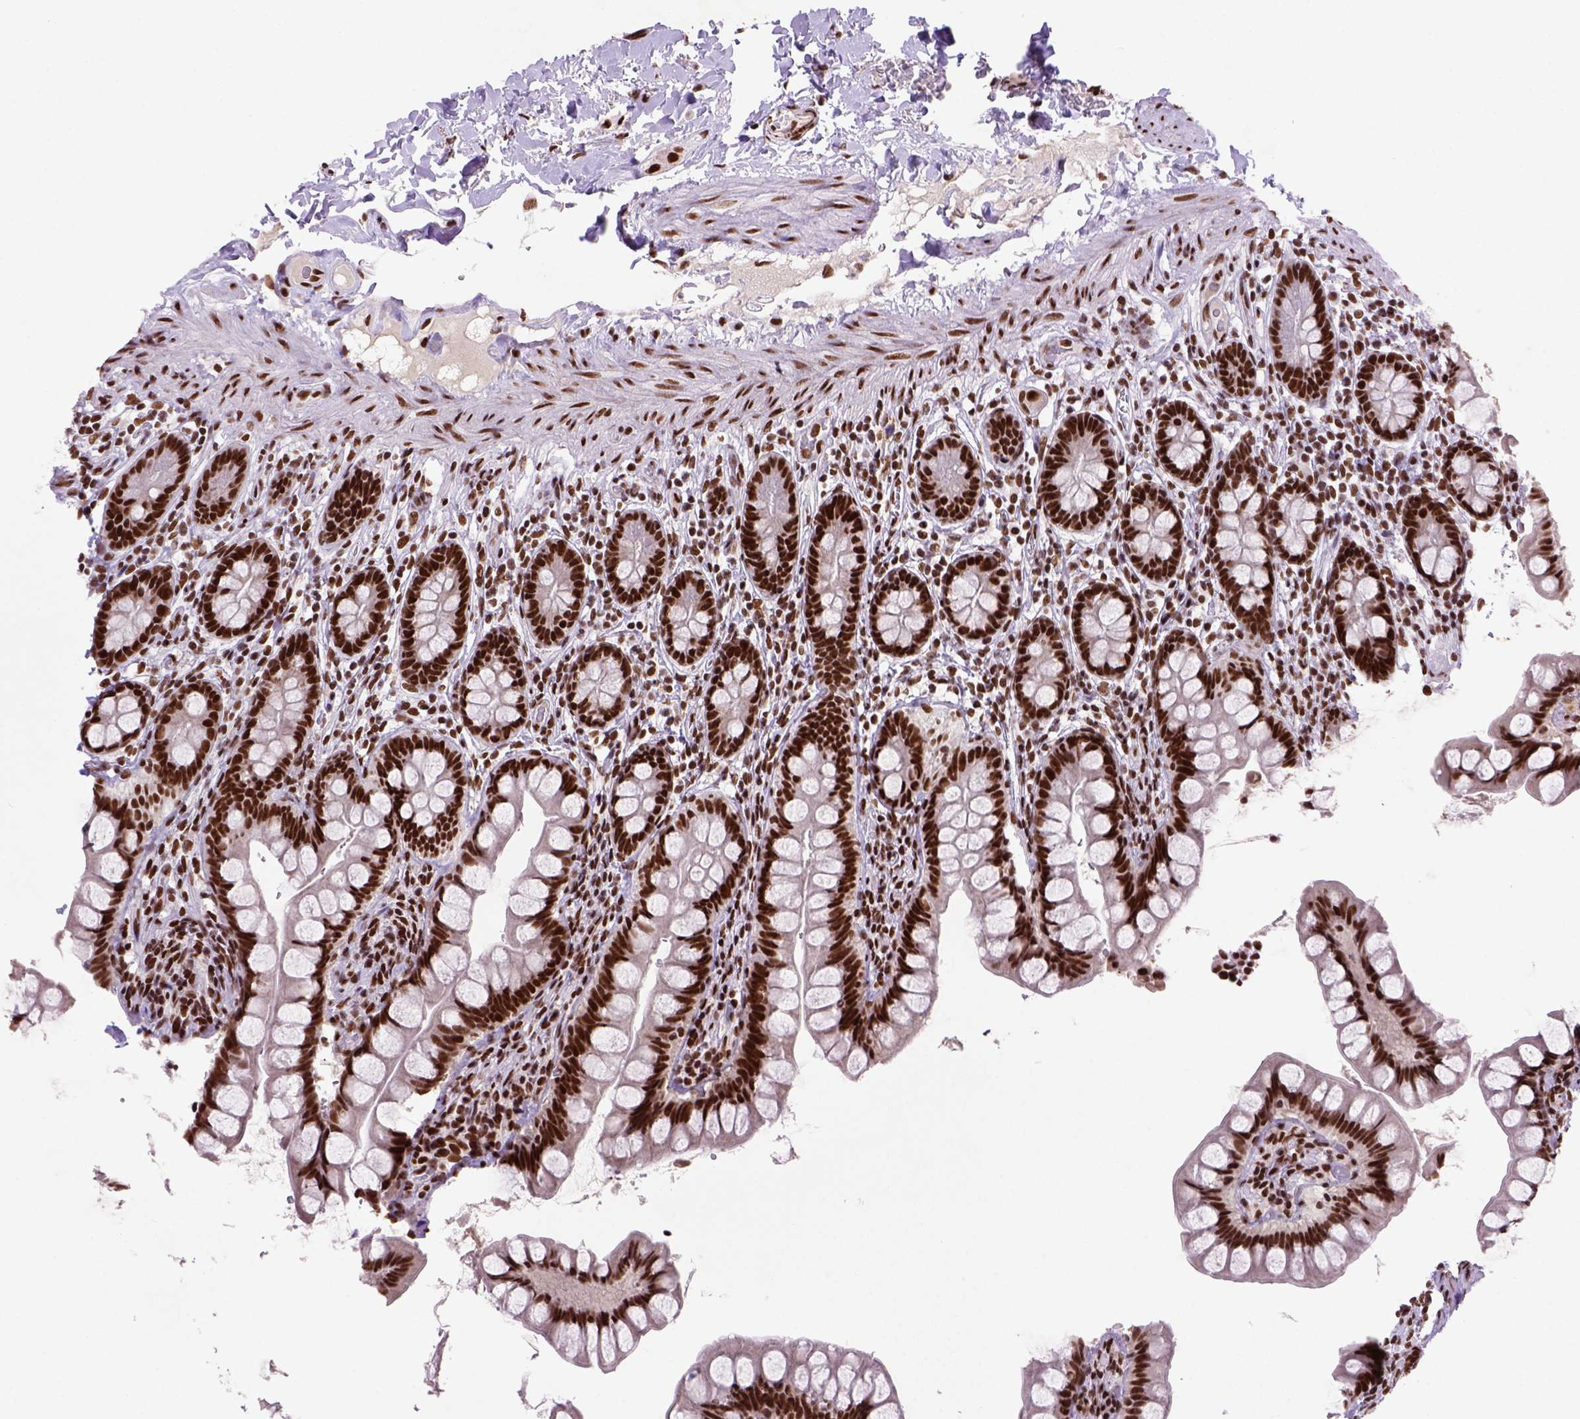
{"staining": {"intensity": "strong", "quantity": ">75%", "location": "nuclear"}, "tissue": "small intestine", "cell_type": "Glandular cells", "image_type": "normal", "snomed": [{"axis": "morphology", "description": "Normal tissue, NOS"}, {"axis": "topography", "description": "Small intestine"}], "caption": "Immunohistochemistry (IHC) micrograph of benign human small intestine stained for a protein (brown), which displays high levels of strong nuclear positivity in about >75% of glandular cells.", "gene": "NSMCE2", "patient": {"sex": "male", "age": 70}}